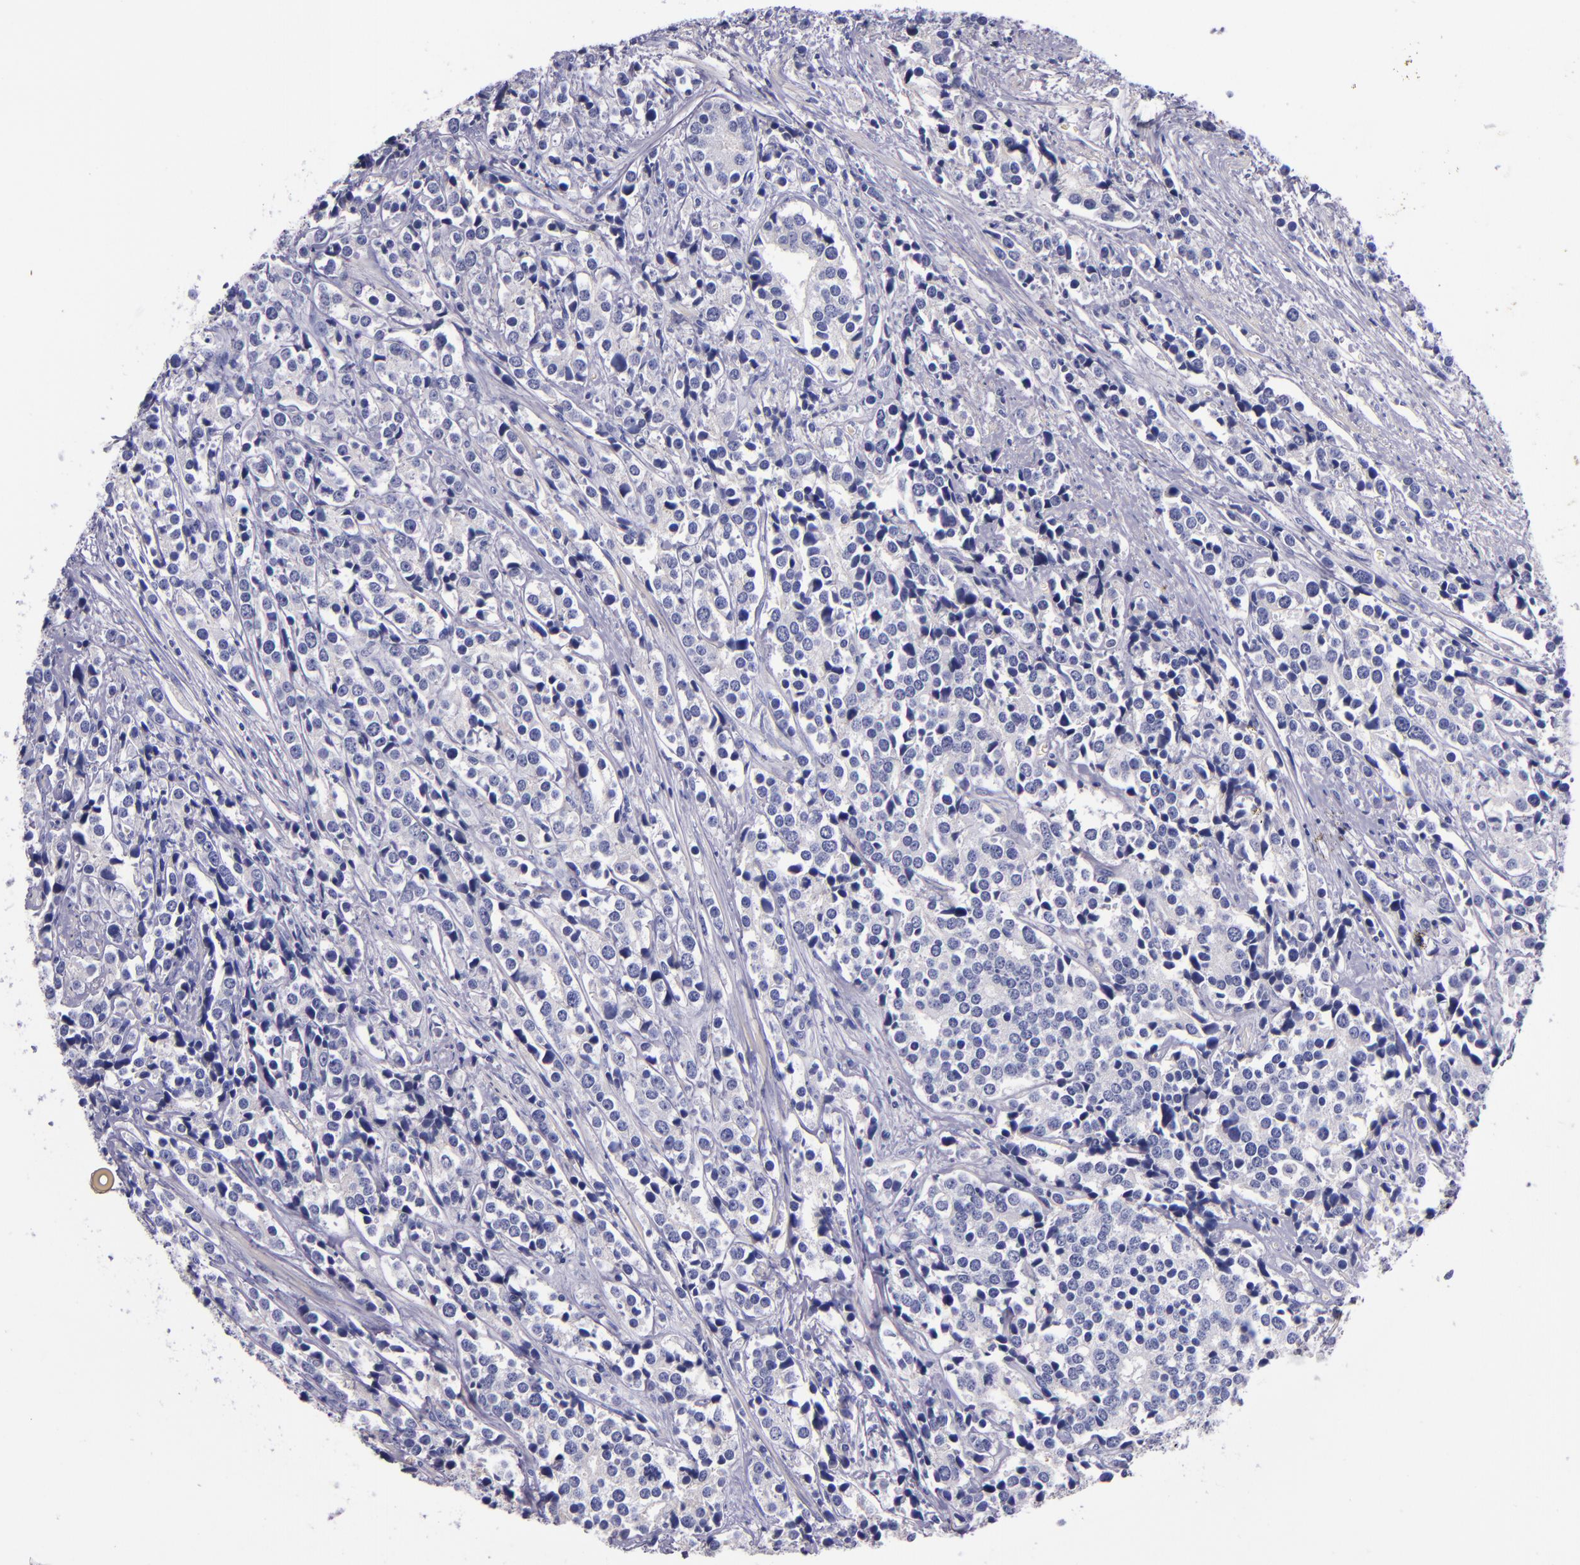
{"staining": {"intensity": "weak", "quantity": "<25%", "location": "cytoplasmic/membranous"}, "tissue": "prostate cancer", "cell_type": "Tumor cells", "image_type": "cancer", "snomed": [{"axis": "morphology", "description": "Adenocarcinoma, High grade"}, {"axis": "topography", "description": "Prostate"}], "caption": "This is an IHC image of human prostate cancer. There is no staining in tumor cells.", "gene": "KNG1", "patient": {"sex": "male", "age": 71}}